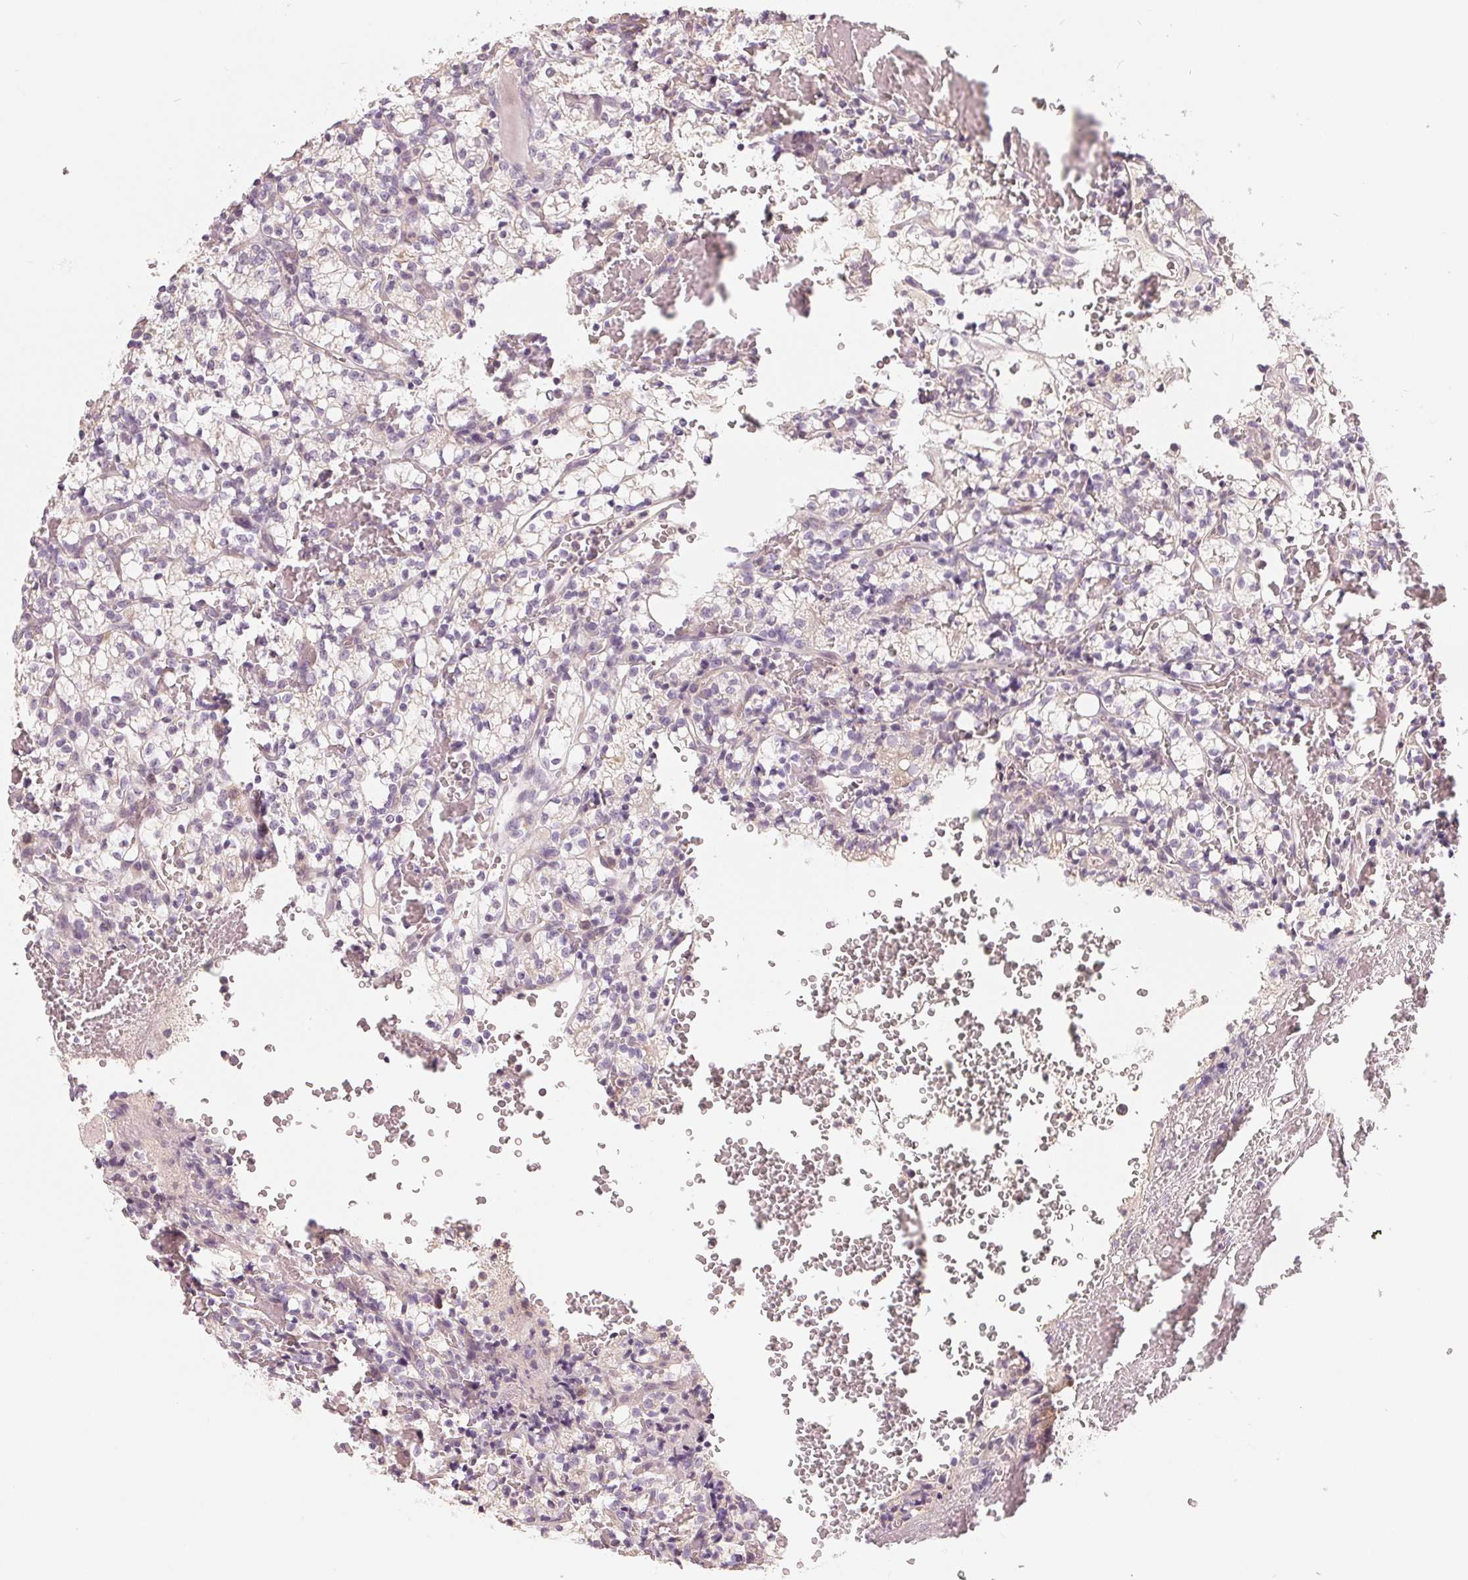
{"staining": {"intensity": "negative", "quantity": "none", "location": "none"}, "tissue": "renal cancer", "cell_type": "Tumor cells", "image_type": "cancer", "snomed": [{"axis": "morphology", "description": "Adenocarcinoma, NOS"}, {"axis": "topography", "description": "Kidney"}], "caption": "This micrograph is of renal cancer (adenocarcinoma) stained with immunohistochemistry (IHC) to label a protein in brown with the nuclei are counter-stained blue. There is no staining in tumor cells.", "gene": "AQP8", "patient": {"sex": "female", "age": 69}}